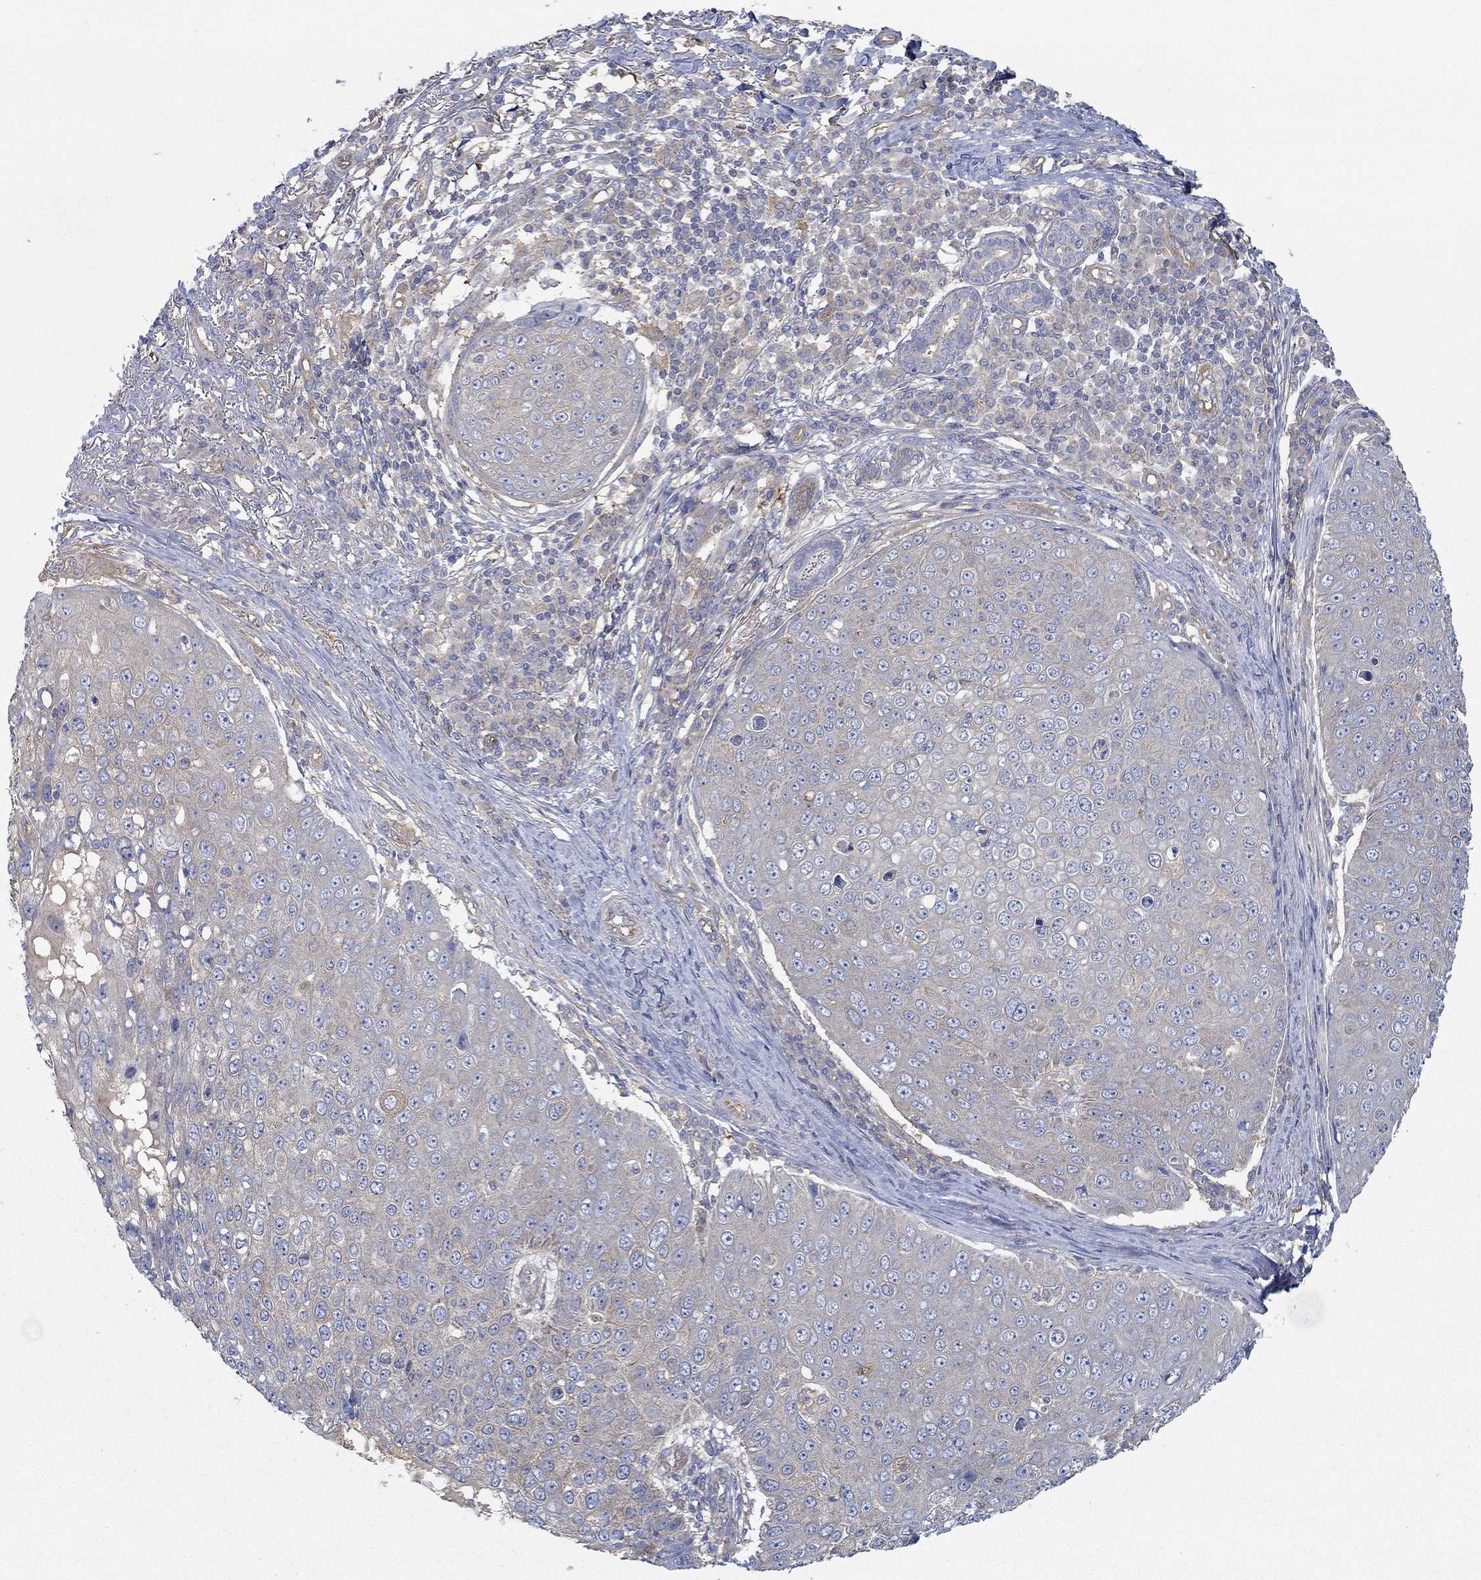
{"staining": {"intensity": "negative", "quantity": "none", "location": "none"}, "tissue": "skin cancer", "cell_type": "Tumor cells", "image_type": "cancer", "snomed": [{"axis": "morphology", "description": "Squamous cell carcinoma, NOS"}, {"axis": "topography", "description": "Skin"}], "caption": "DAB immunohistochemical staining of skin cancer reveals no significant positivity in tumor cells.", "gene": "SPAG9", "patient": {"sex": "male", "age": 71}}